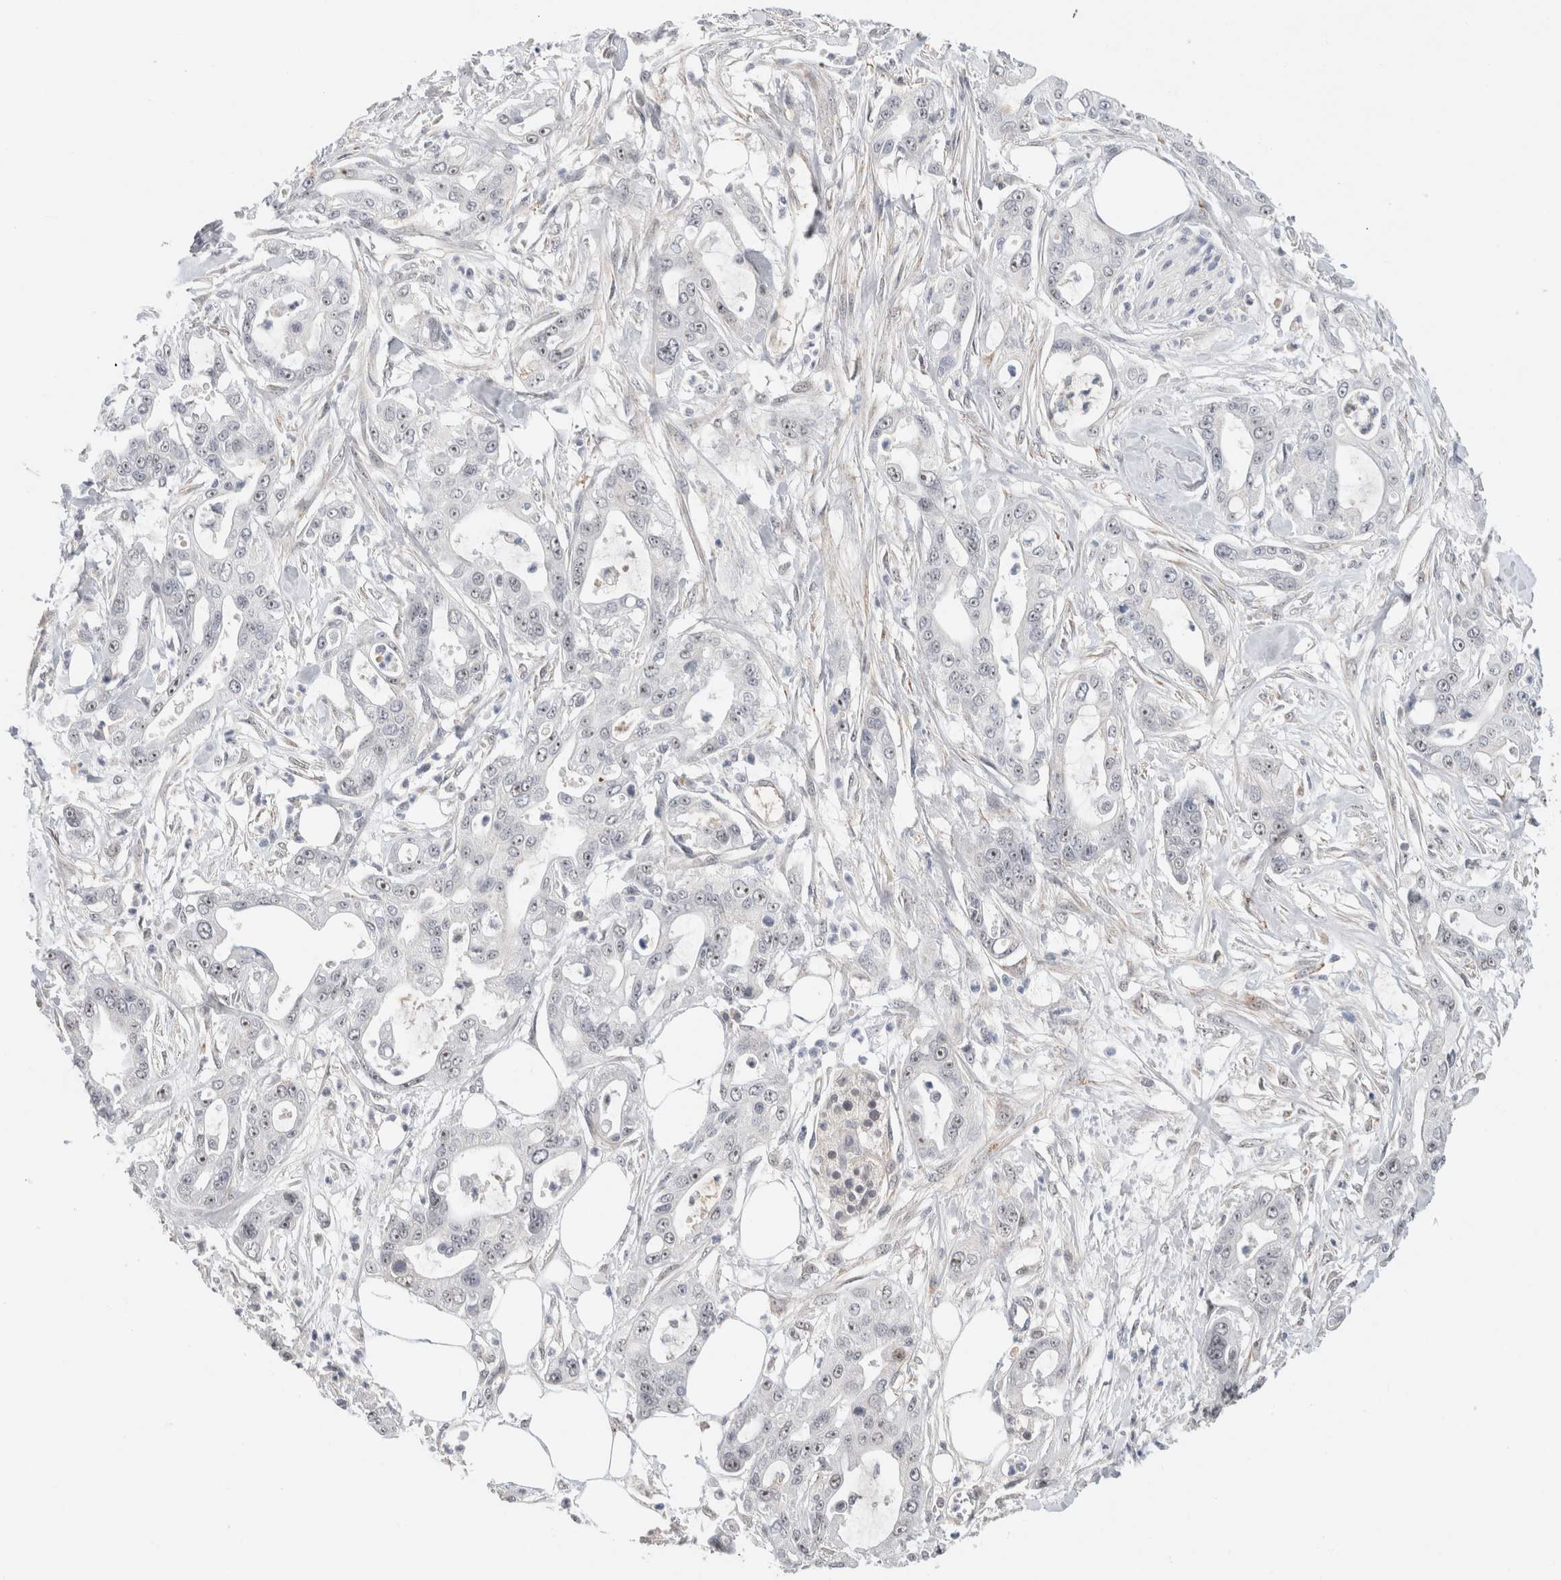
{"staining": {"intensity": "moderate", "quantity": "25%-75%", "location": "nuclear"}, "tissue": "pancreatic cancer", "cell_type": "Tumor cells", "image_type": "cancer", "snomed": [{"axis": "morphology", "description": "Adenocarcinoma, NOS"}, {"axis": "topography", "description": "Pancreas"}], "caption": "Immunohistochemistry histopathology image of pancreatic cancer stained for a protein (brown), which demonstrates medium levels of moderate nuclear positivity in about 25%-75% of tumor cells.", "gene": "HCN3", "patient": {"sex": "male", "age": 68}}